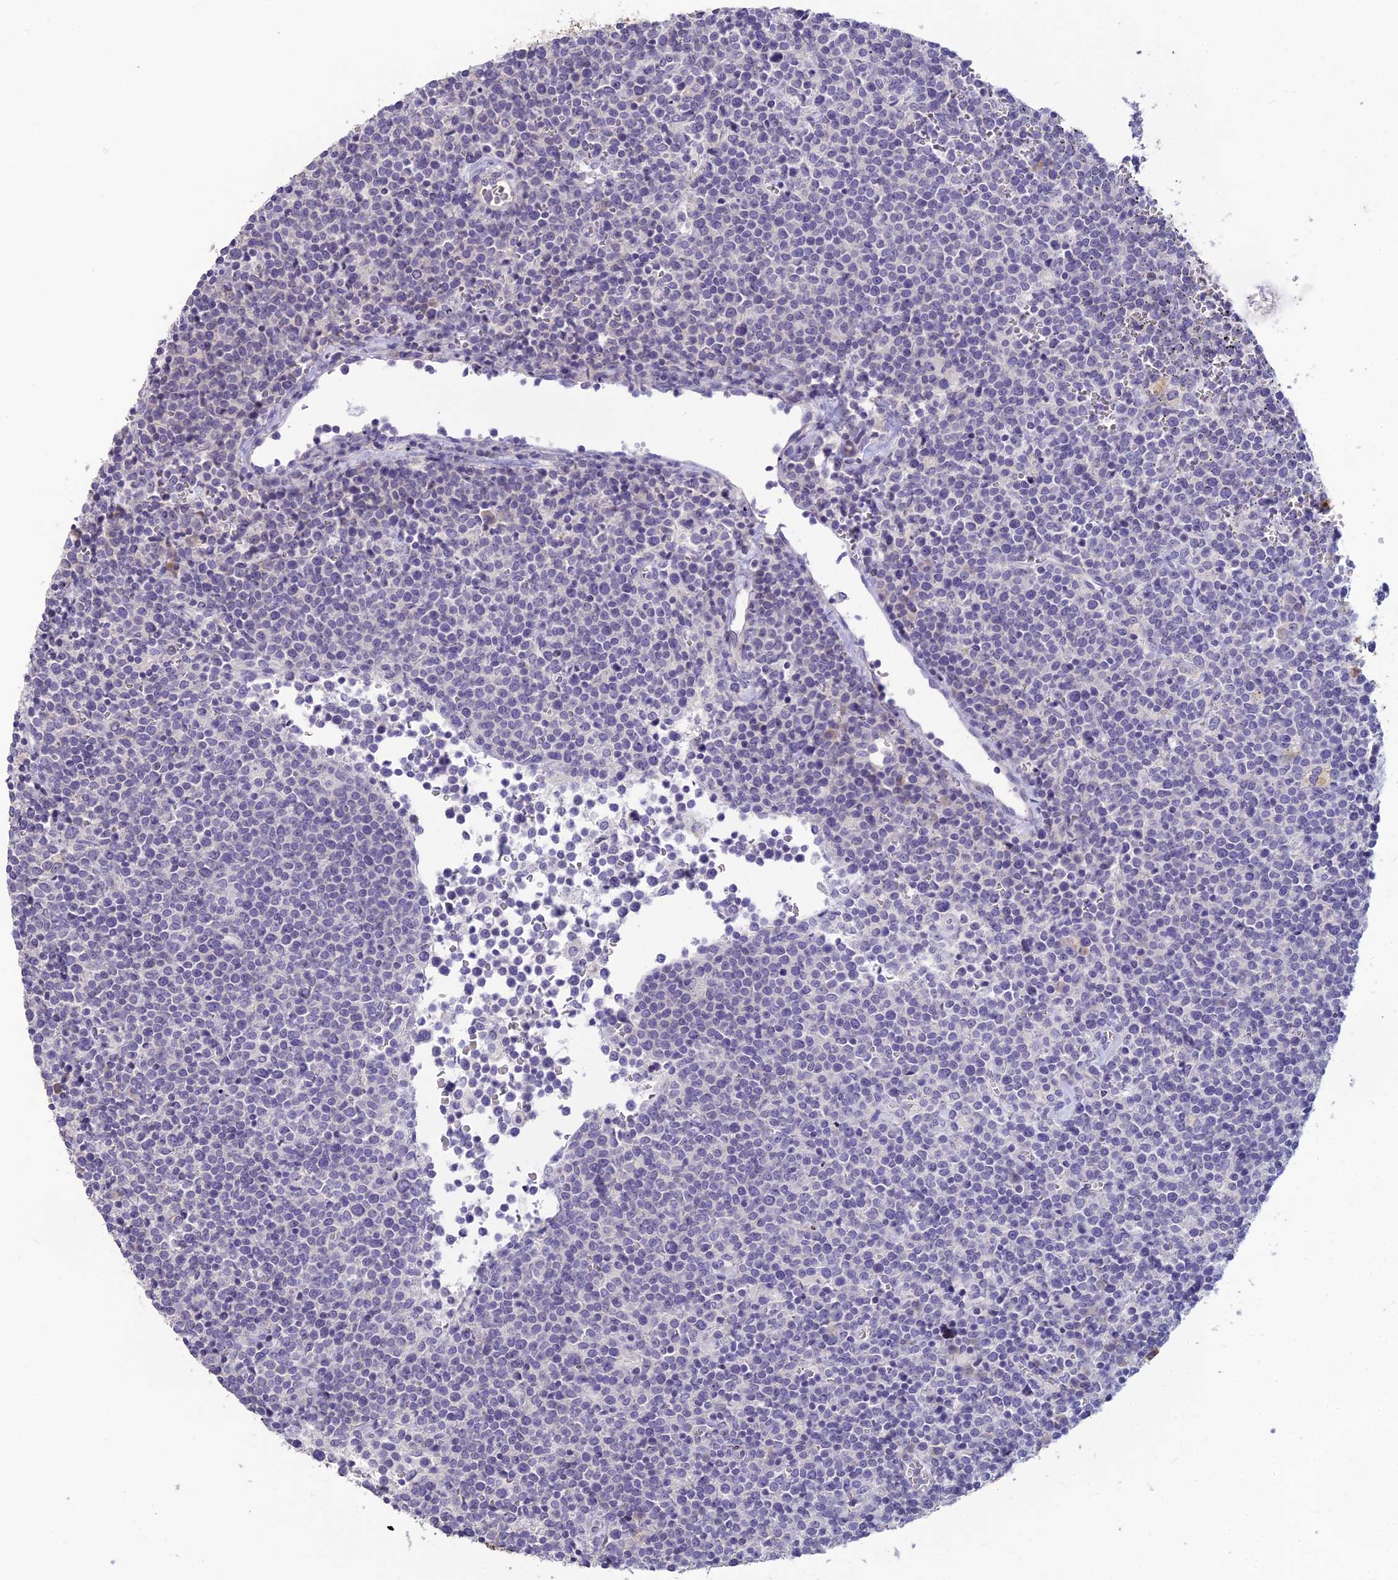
{"staining": {"intensity": "negative", "quantity": "none", "location": "none"}, "tissue": "lymphoma", "cell_type": "Tumor cells", "image_type": "cancer", "snomed": [{"axis": "morphology", "description": "Malignant lymphoma, non-Hodgkin's type, High grade"}, {"axis": "topography", "description": "Lymph node"}], "caption": "Human high-grade malignant lymphoma, non-Hodgkin's type stained for a protein using IHC shows no staining in tumor cells.", "gene": "TMEM134", "patient": {"sex": "male", "age": 61}}